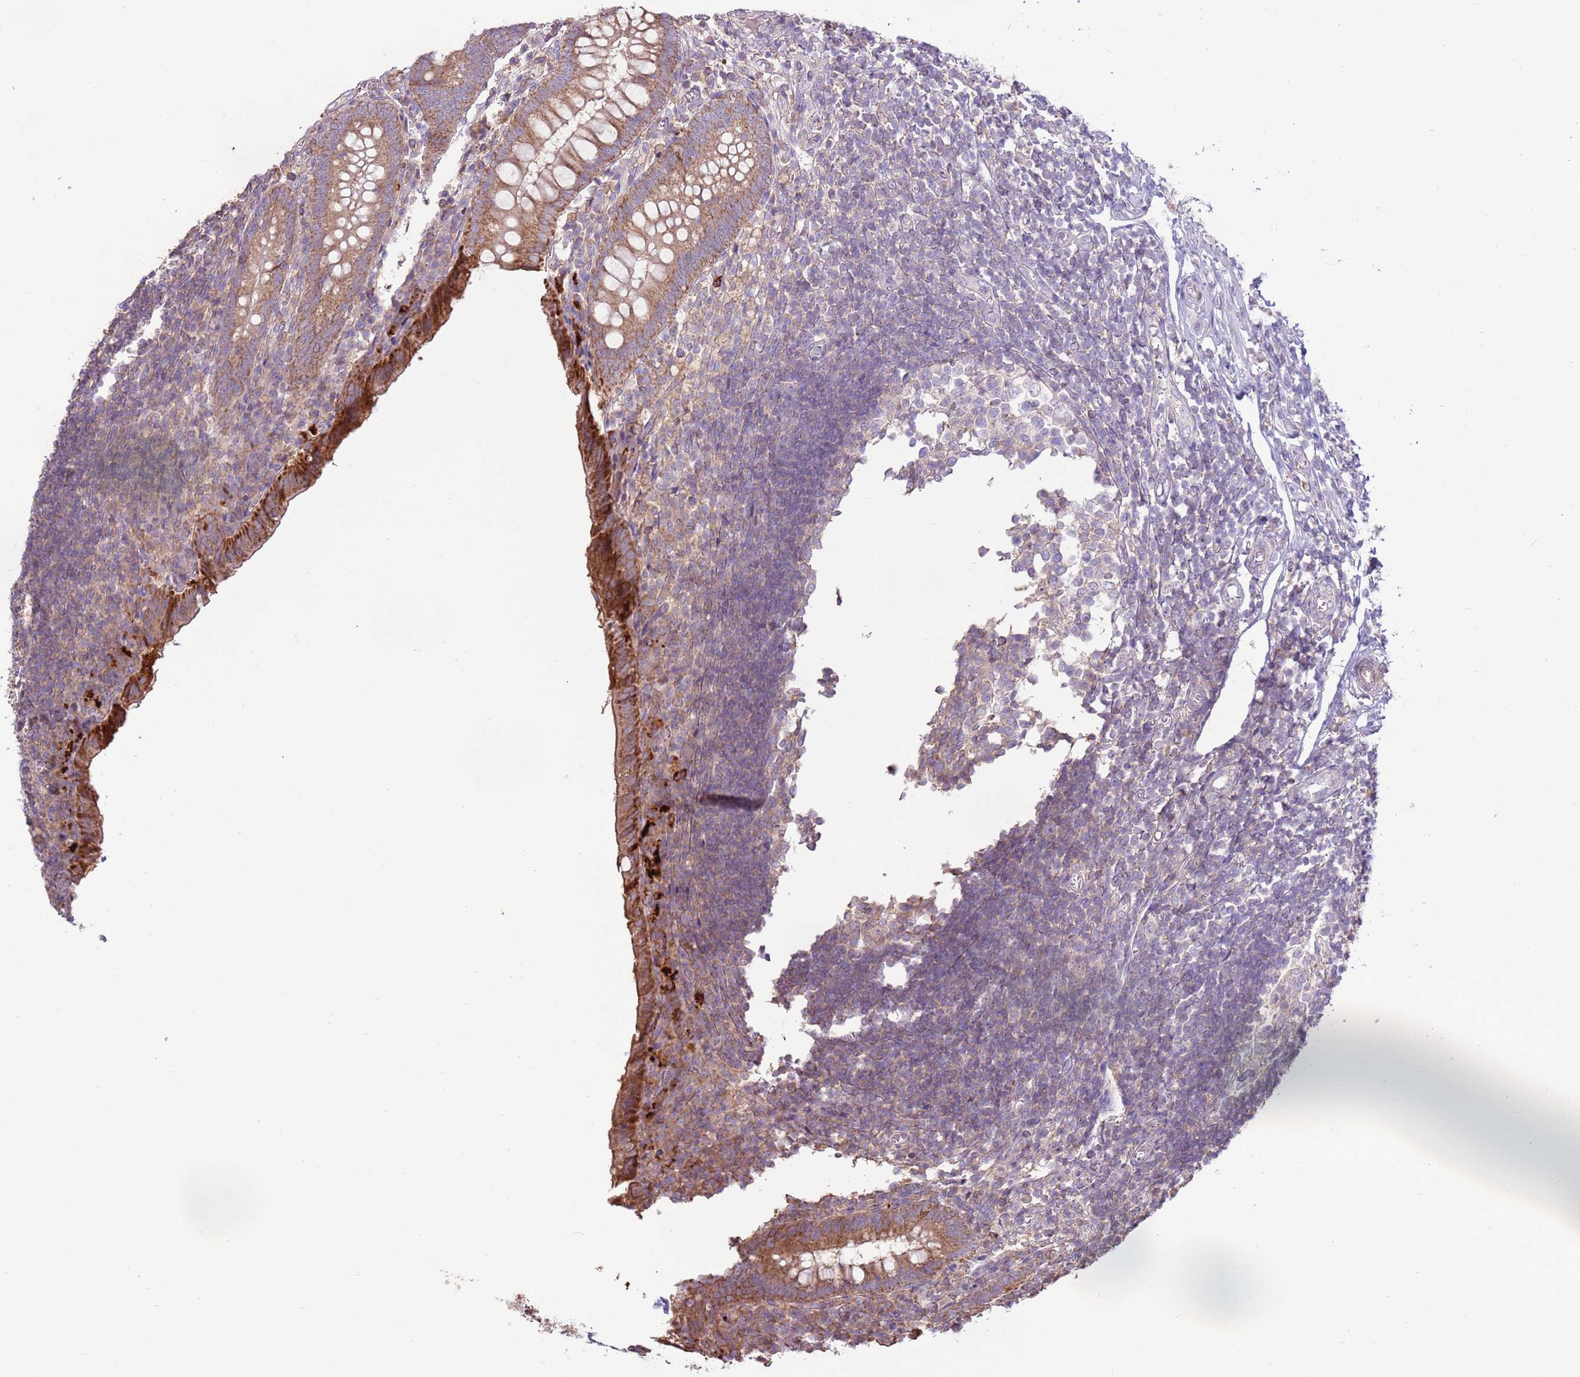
{"staining": {"intensity": "moderate", "quantity": ">75%", "location": "cytoplasmic/membranous"}, "tissue": "appendix", "cell_type": "Glandular cells", "image_type": "normal", "snomed": [{"axis": "morphology", "description": "Normal tissue, NOS"}, {"axis": "topography", "description": "Appendix"}], "caption": "Immunohistochemical staining of normal appendix shows moderate cytoplasmic/membranous protein expression in approximately >75% of glandular cells. (DAB IHC, brown staining for protein, blue staining for nuclei).", "gene": "EVA1B", "patient": {"sex": "female", "age": 17}}